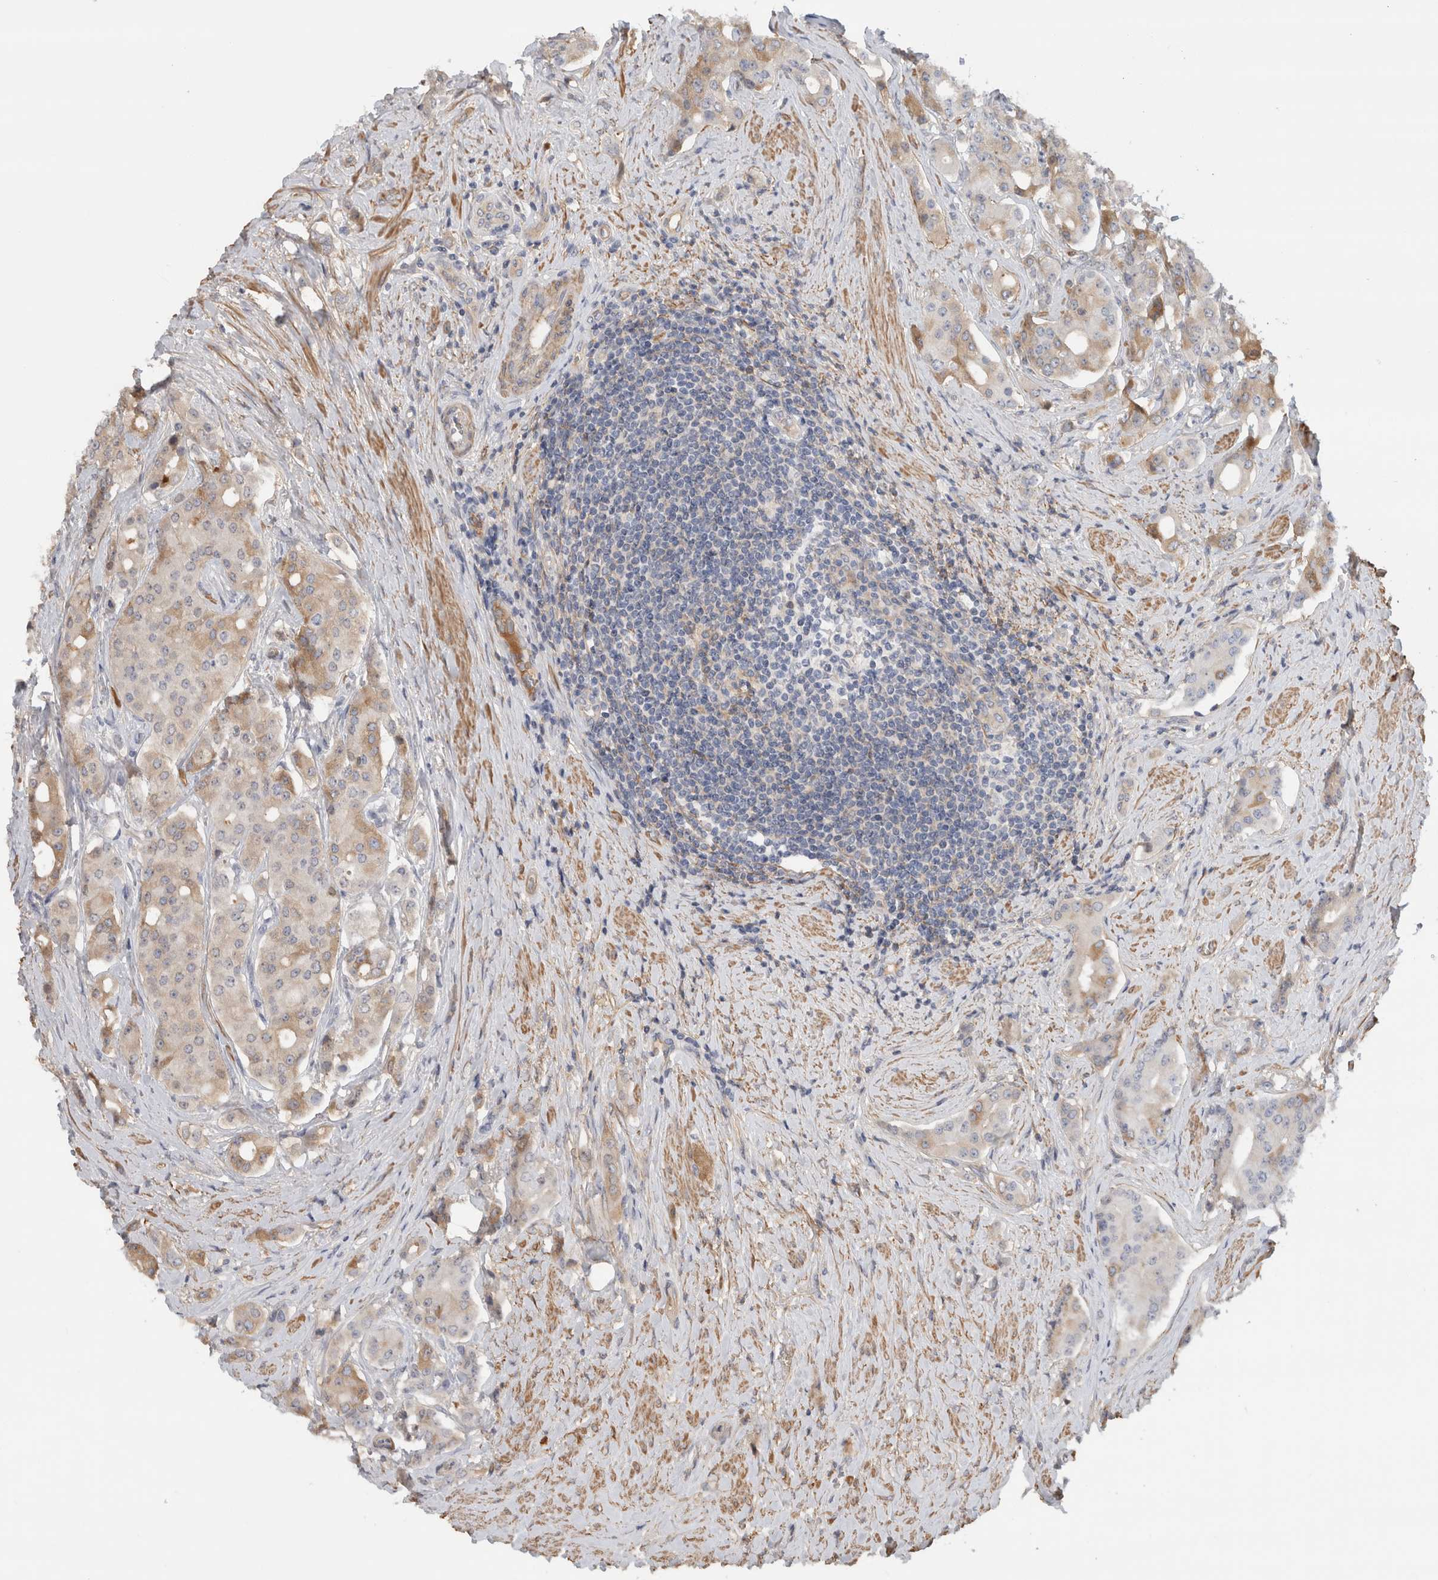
{"staining": {"intensity": "moderate", "quantity": "<25%", "location": "cytoplasmic/membranous"}, "tissue": "prostate cancer", "cell_type": "Tumor cells", "image_type": "cancer", "snomed": [{"axis": "morphology", "description": "Adenocarcinoma, High grade"}, {"axis": "topography", "description": "Prostate"}], "caption": "Moderate cytoplasmic/membranous protein expression is seen in about <25% of tumor cells in high-grade adenocarcinoma (prostate).", "gene": "CFI", "patient": {"sex": "male", "age": 71}}